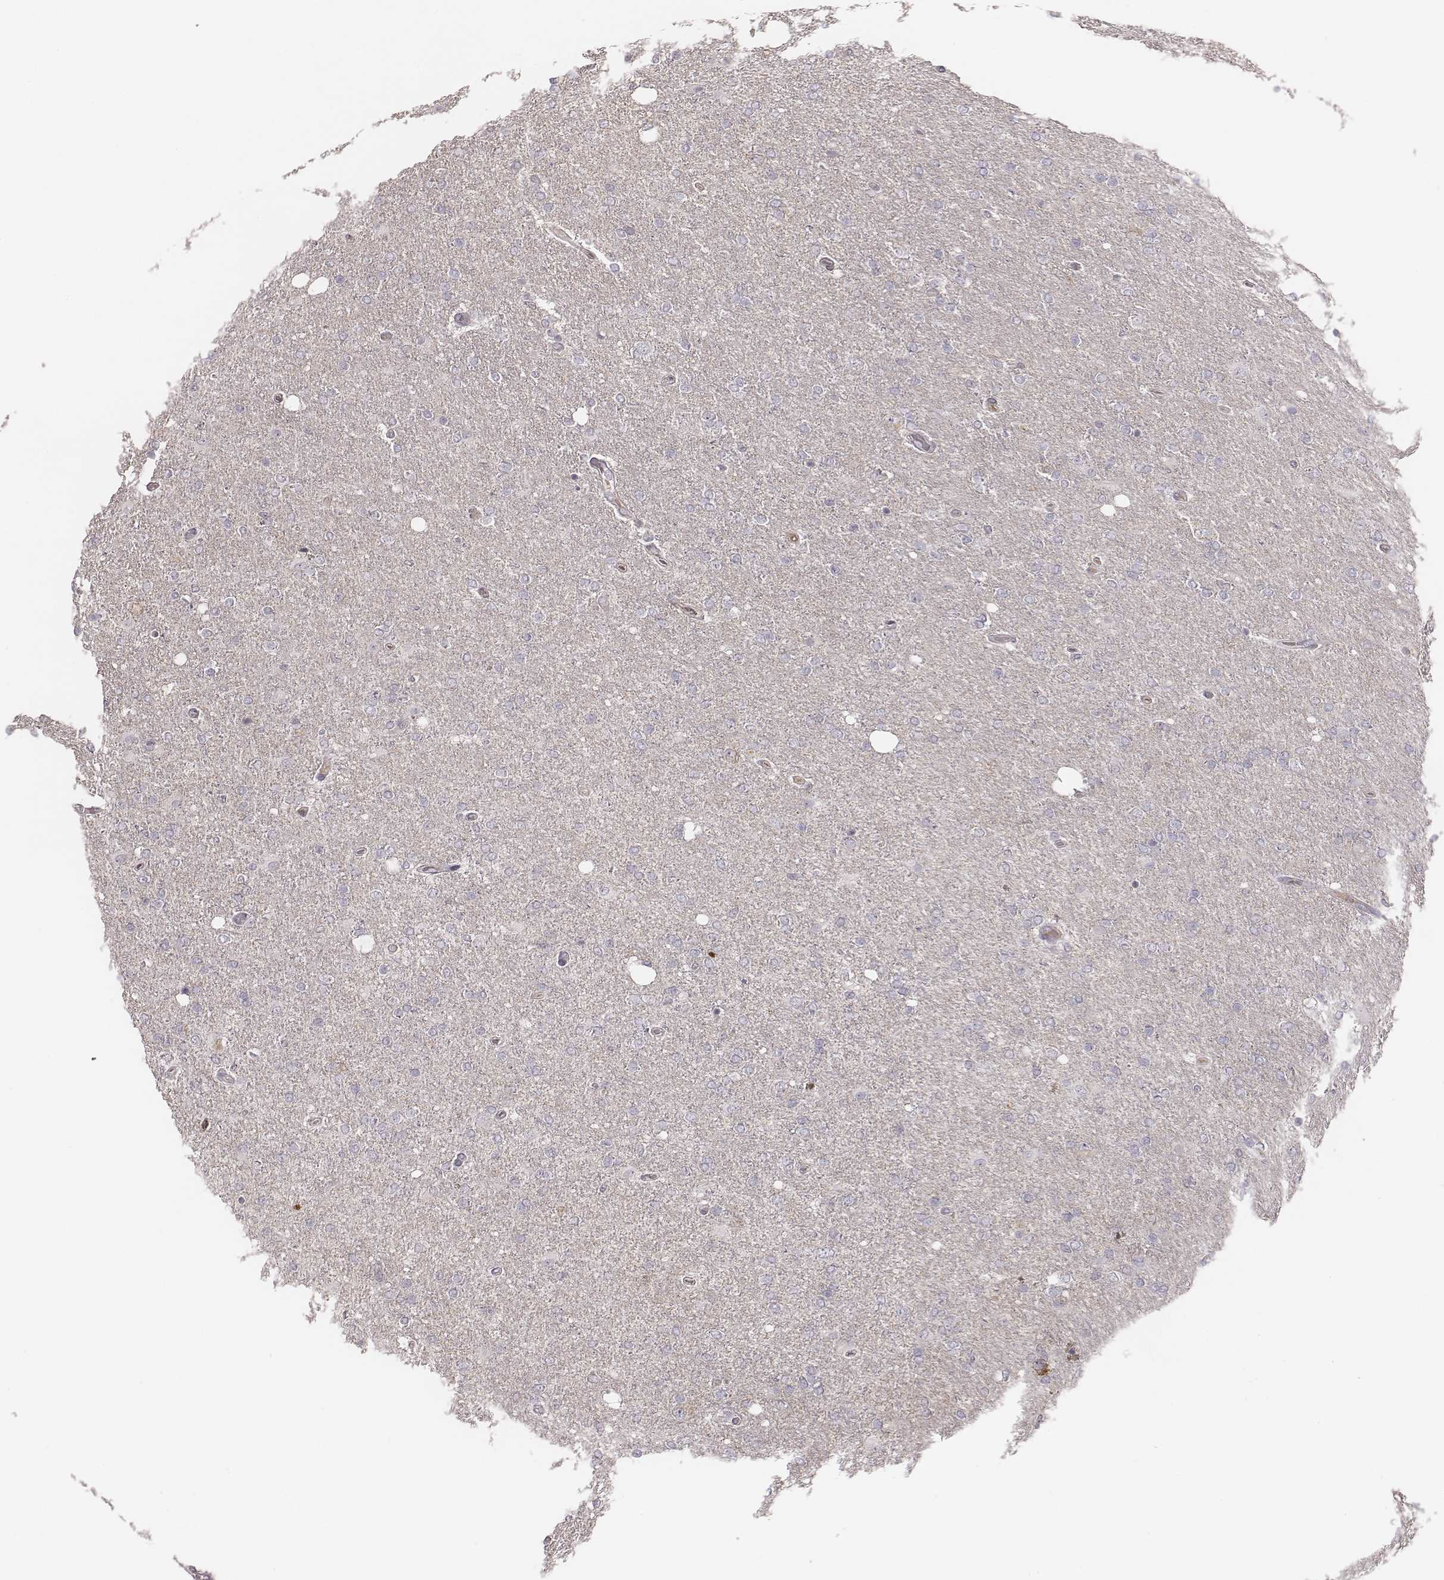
{"staining": {"intensity": "negative", "quantity": "none", "location": "none"}, "tissue": "glioma", "cell_type": "Tumor cells", "image_type": "cancer", "snomed": [{"axis": "morphology", "description": "Glioma, malignant, High grade"}, {"axis": "topography", "description": "Cerebral cortex"}], "caption": "Immunohistochemistry of human glioma exhibits no expression in tumor cells. (DAB immunohistochemistry with hematoxylin counter stain).", "gene": "TLX3", "patient": {"sex": "male", "age": 70}}